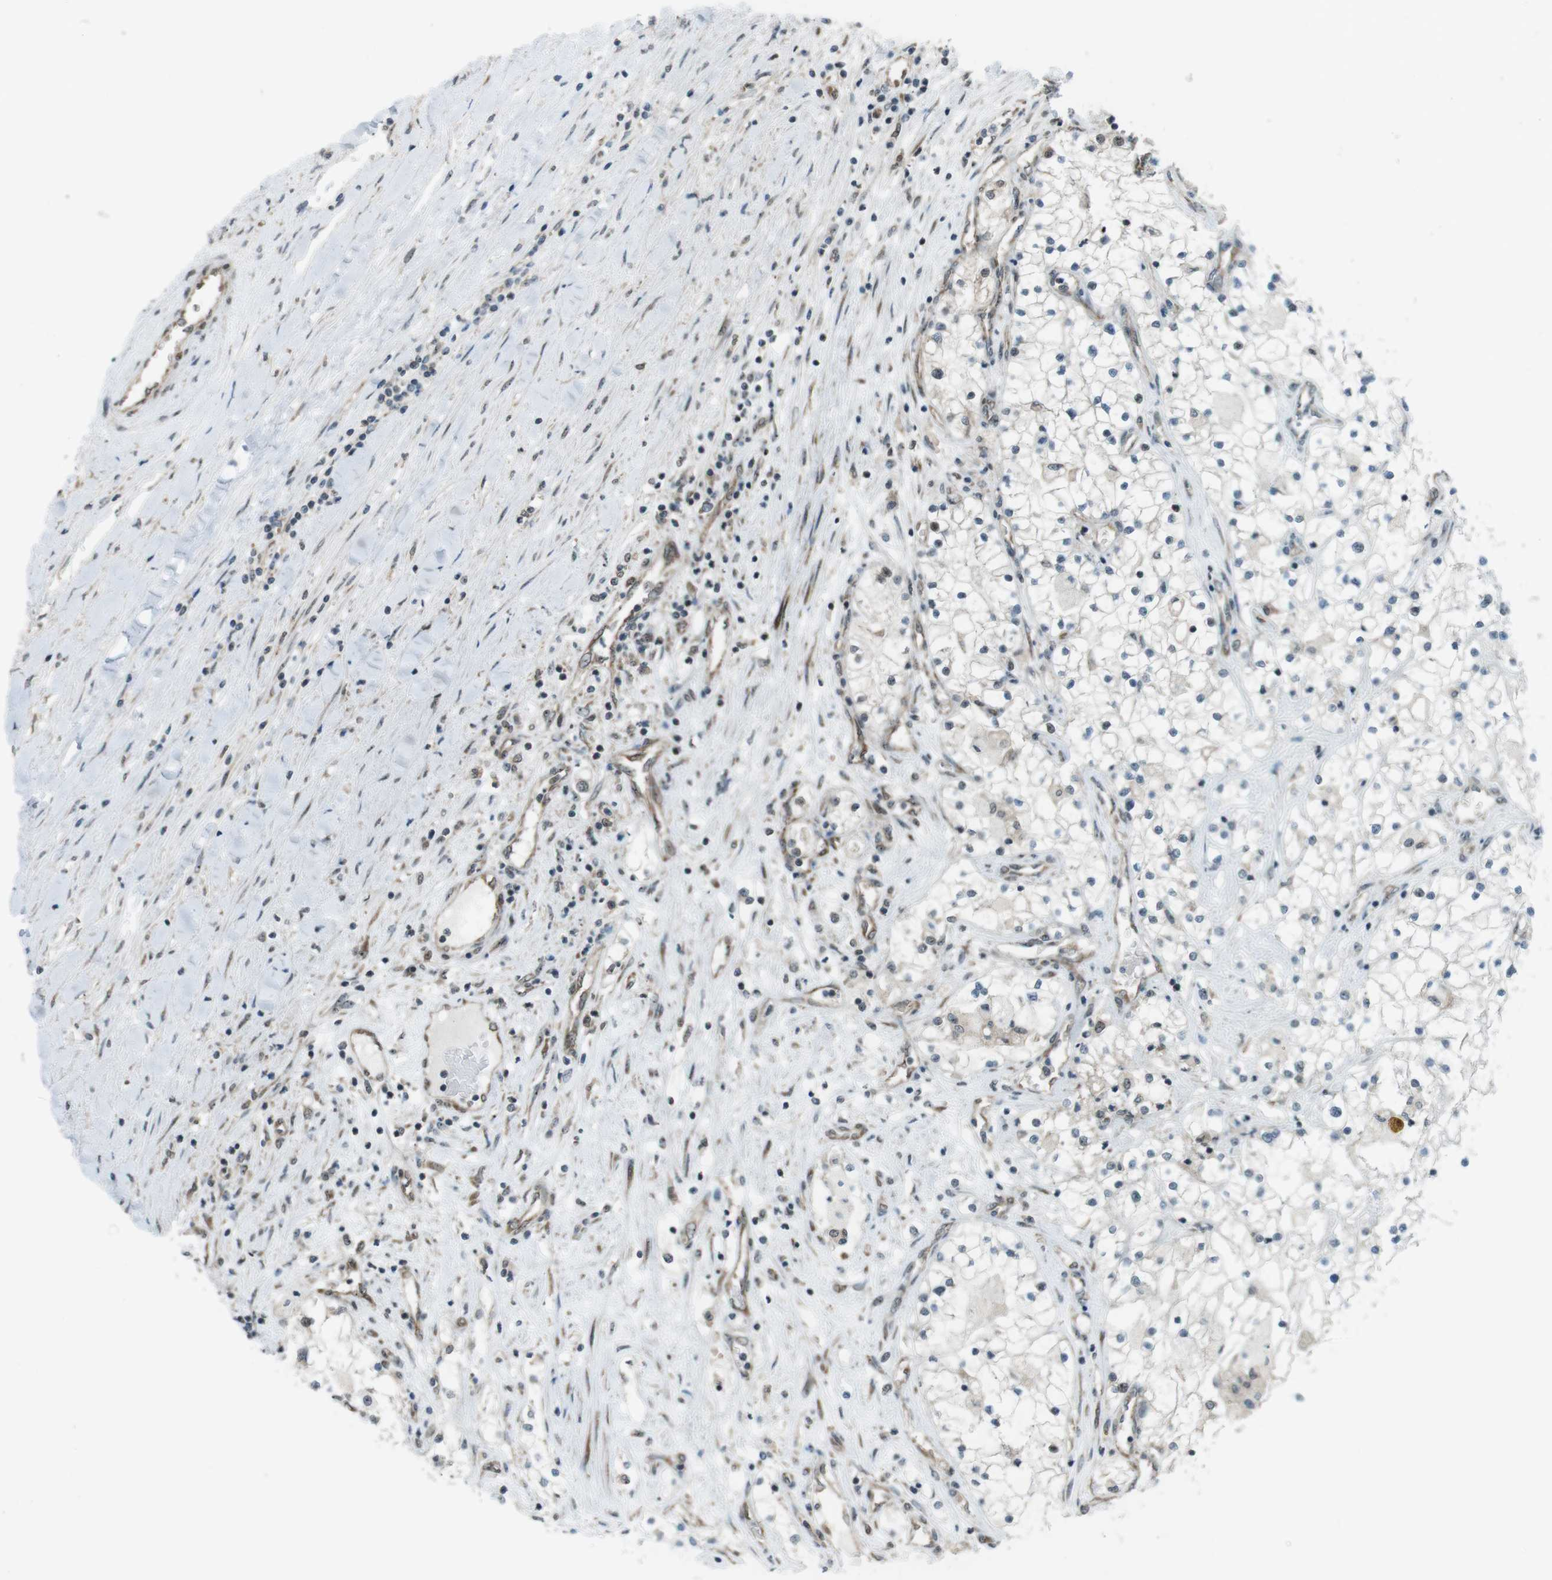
{"staining": {"intensity": "weak", "quantity": "<25%", "location": "nuclear"}, "tissue": "renal cancer", "cell_type": "Tumor cells", "image_type": "cancer", "snomed": [{"axis": "morphology", "description": "Adenocarcinoma, NOS"}, {"axis": "topography", "description": "Kidney"}], "caption": "DAB immunohistochemical staining of human adenocarcinoma (renal) exhibits no significant positivity in tumor cells.", "gene": "CSNK1D", "patient": {"sex": "male", "age": 68}}